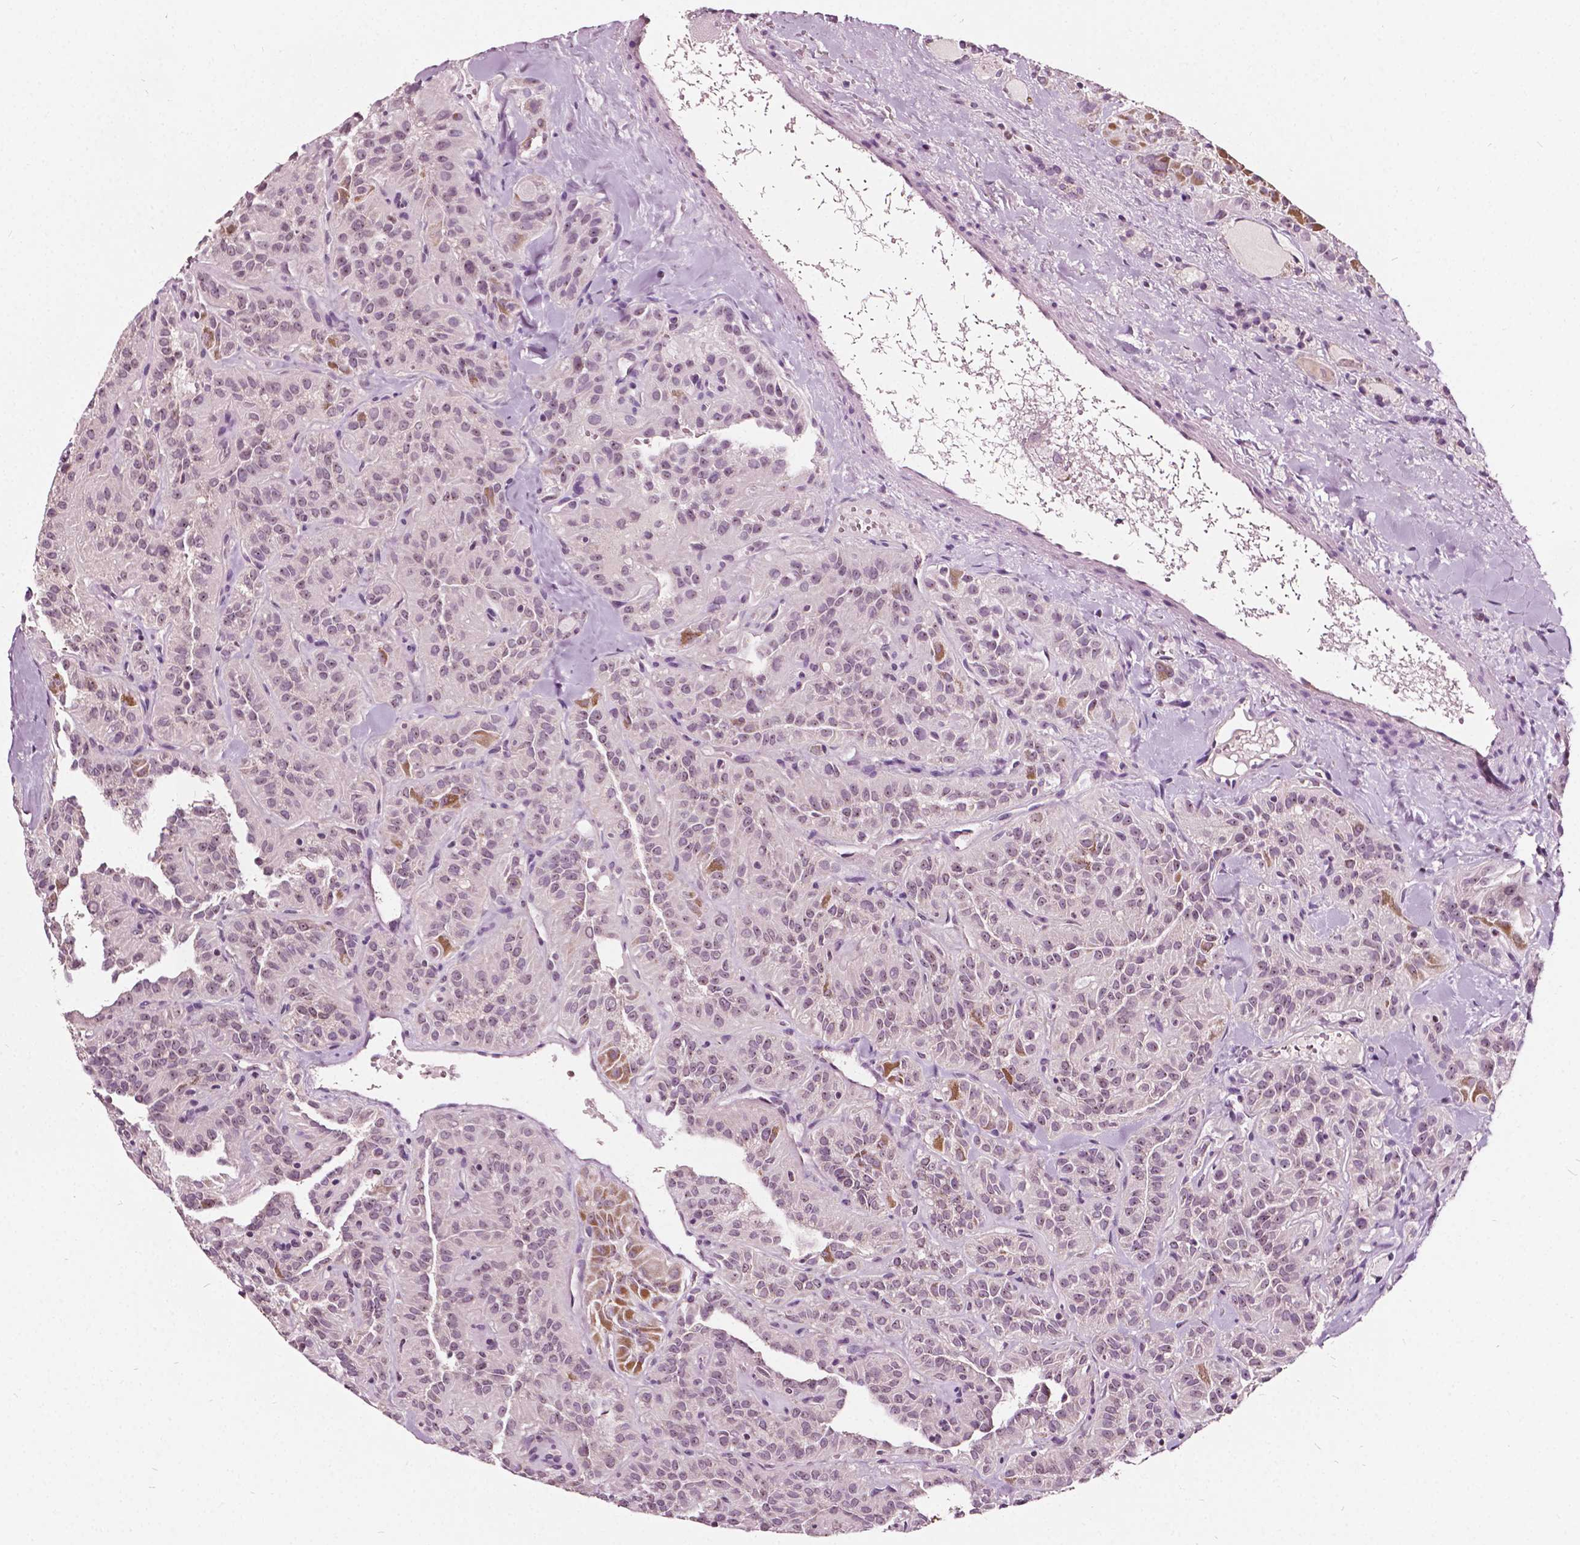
{"staining": {"intensity": "weak", "quantity": "<25%", "location": "nuclear"}, "tissue": "thyroid cancer", "cell_type": "Tumor cells", "image_type": "cancer", "snomed": [{"axis": "morphology", "description": "Papillary adenocarcinoma, NOS"}, {"axis": "topography", "description": "Thyroid gland"}], "caption": "An image of human thyroid cancer is negative for staining in tumor cells.", "gene": "ODF3L2", "patient": {"sex": "female", "age": 45}}